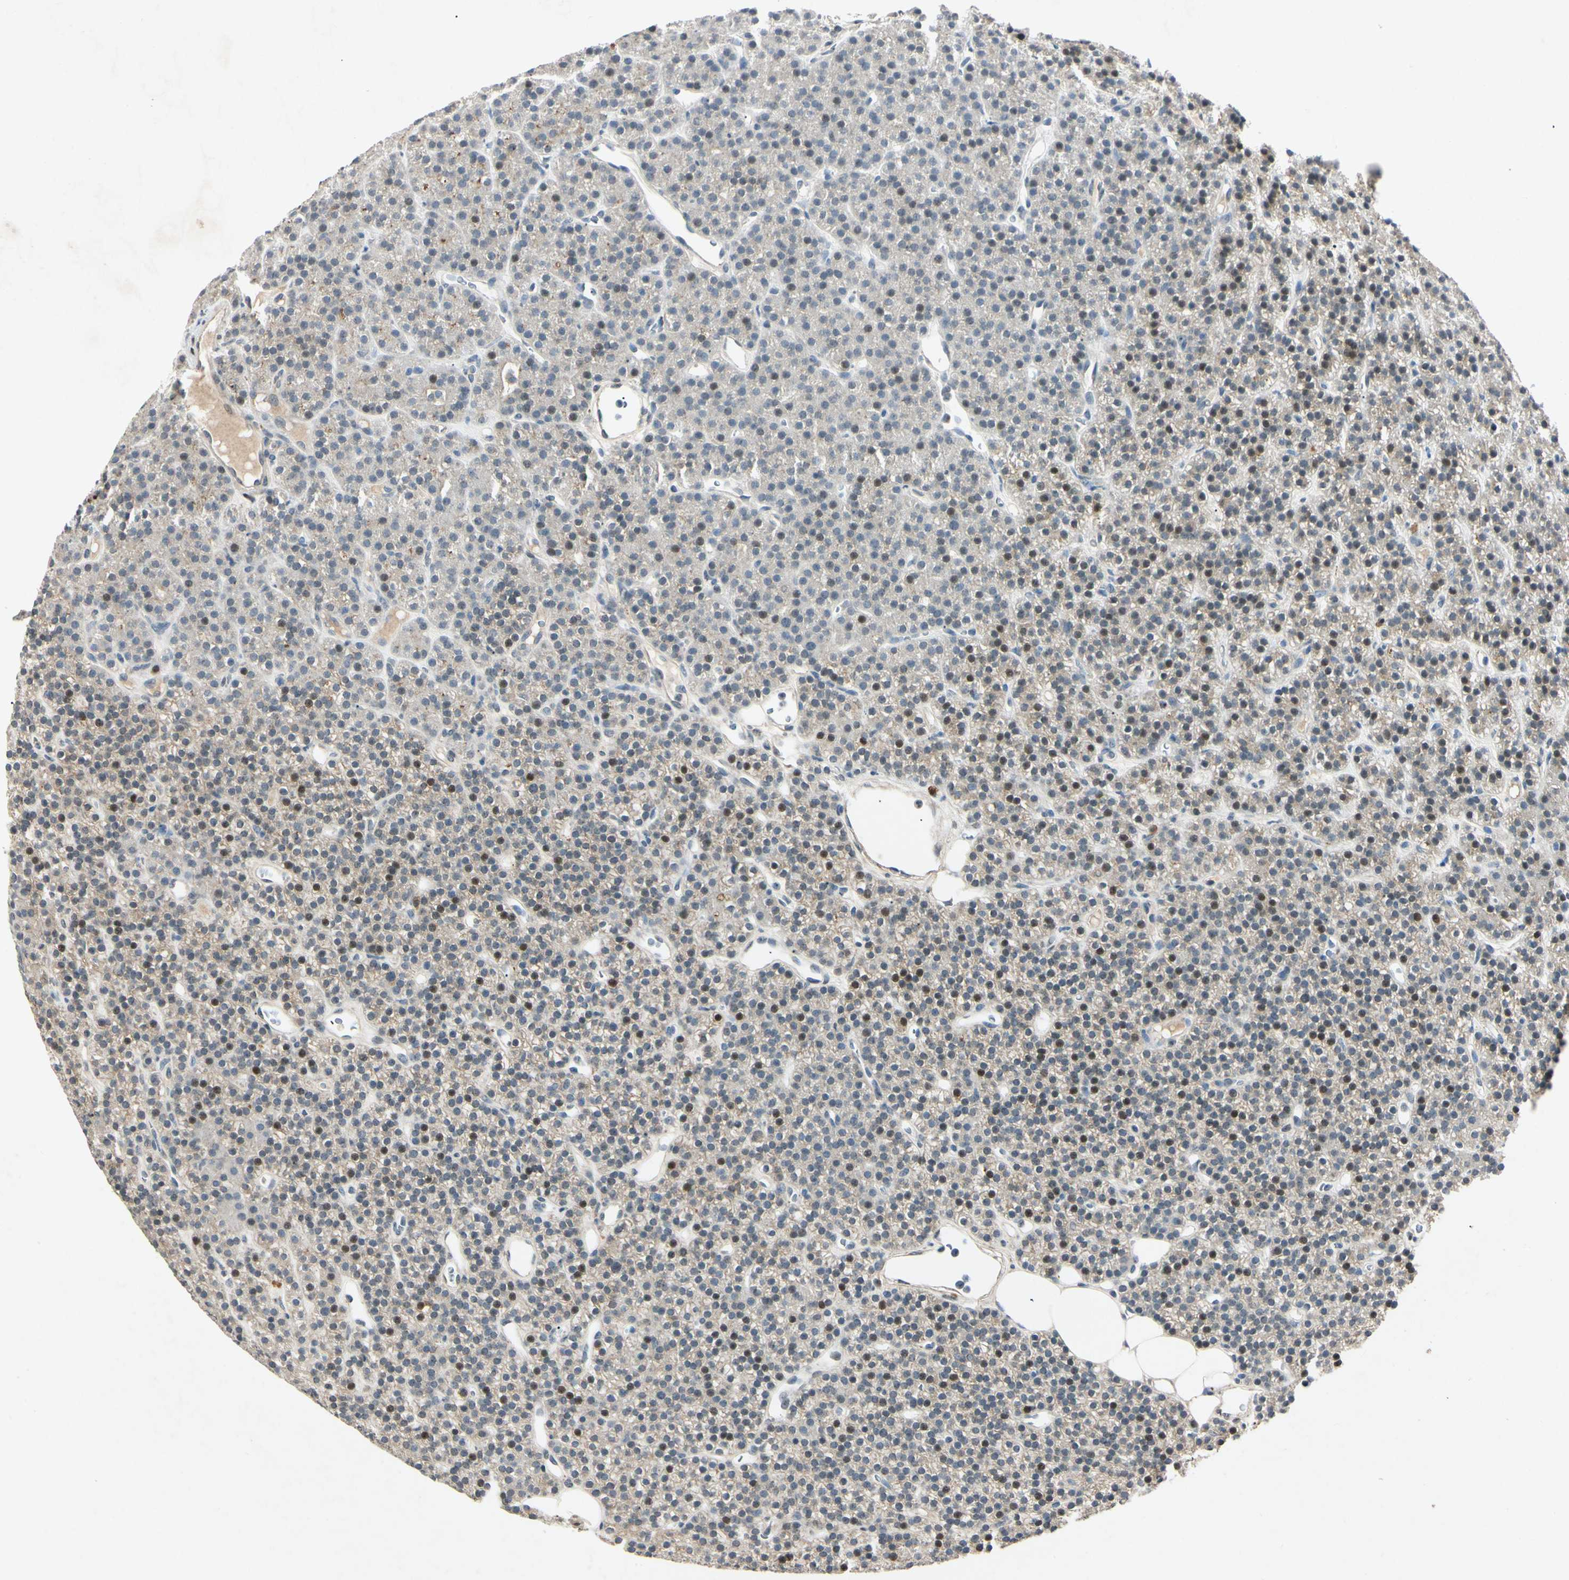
{"staining": {"intensity": "weak", "quantity": "25%-75%", "location": "nuclear"}, "tissue": "parathyroid gland", "cell_type": "Glandular cells", "image_type": "normal", "snomed": [{"axis": "morphology", "description": "Normal tissue, NOS"}, {"axis": "morphology", "description": "Hyperplasia, NOS"}, {"axis": "topography", "description": "Parathyroid gland"}], "caption": "Immunohistochemical staining of benign parathyroid gland exhibits low levels of weak nuclear staining in approximately 25%-75% of glandular cells. The staining was performed using DAB, with brown indicating positive protein expression. Nuclei are stained blue with hematoxylin.", "gene": "HSPA1B", "patient": {"sex": "male", "age": 44}}